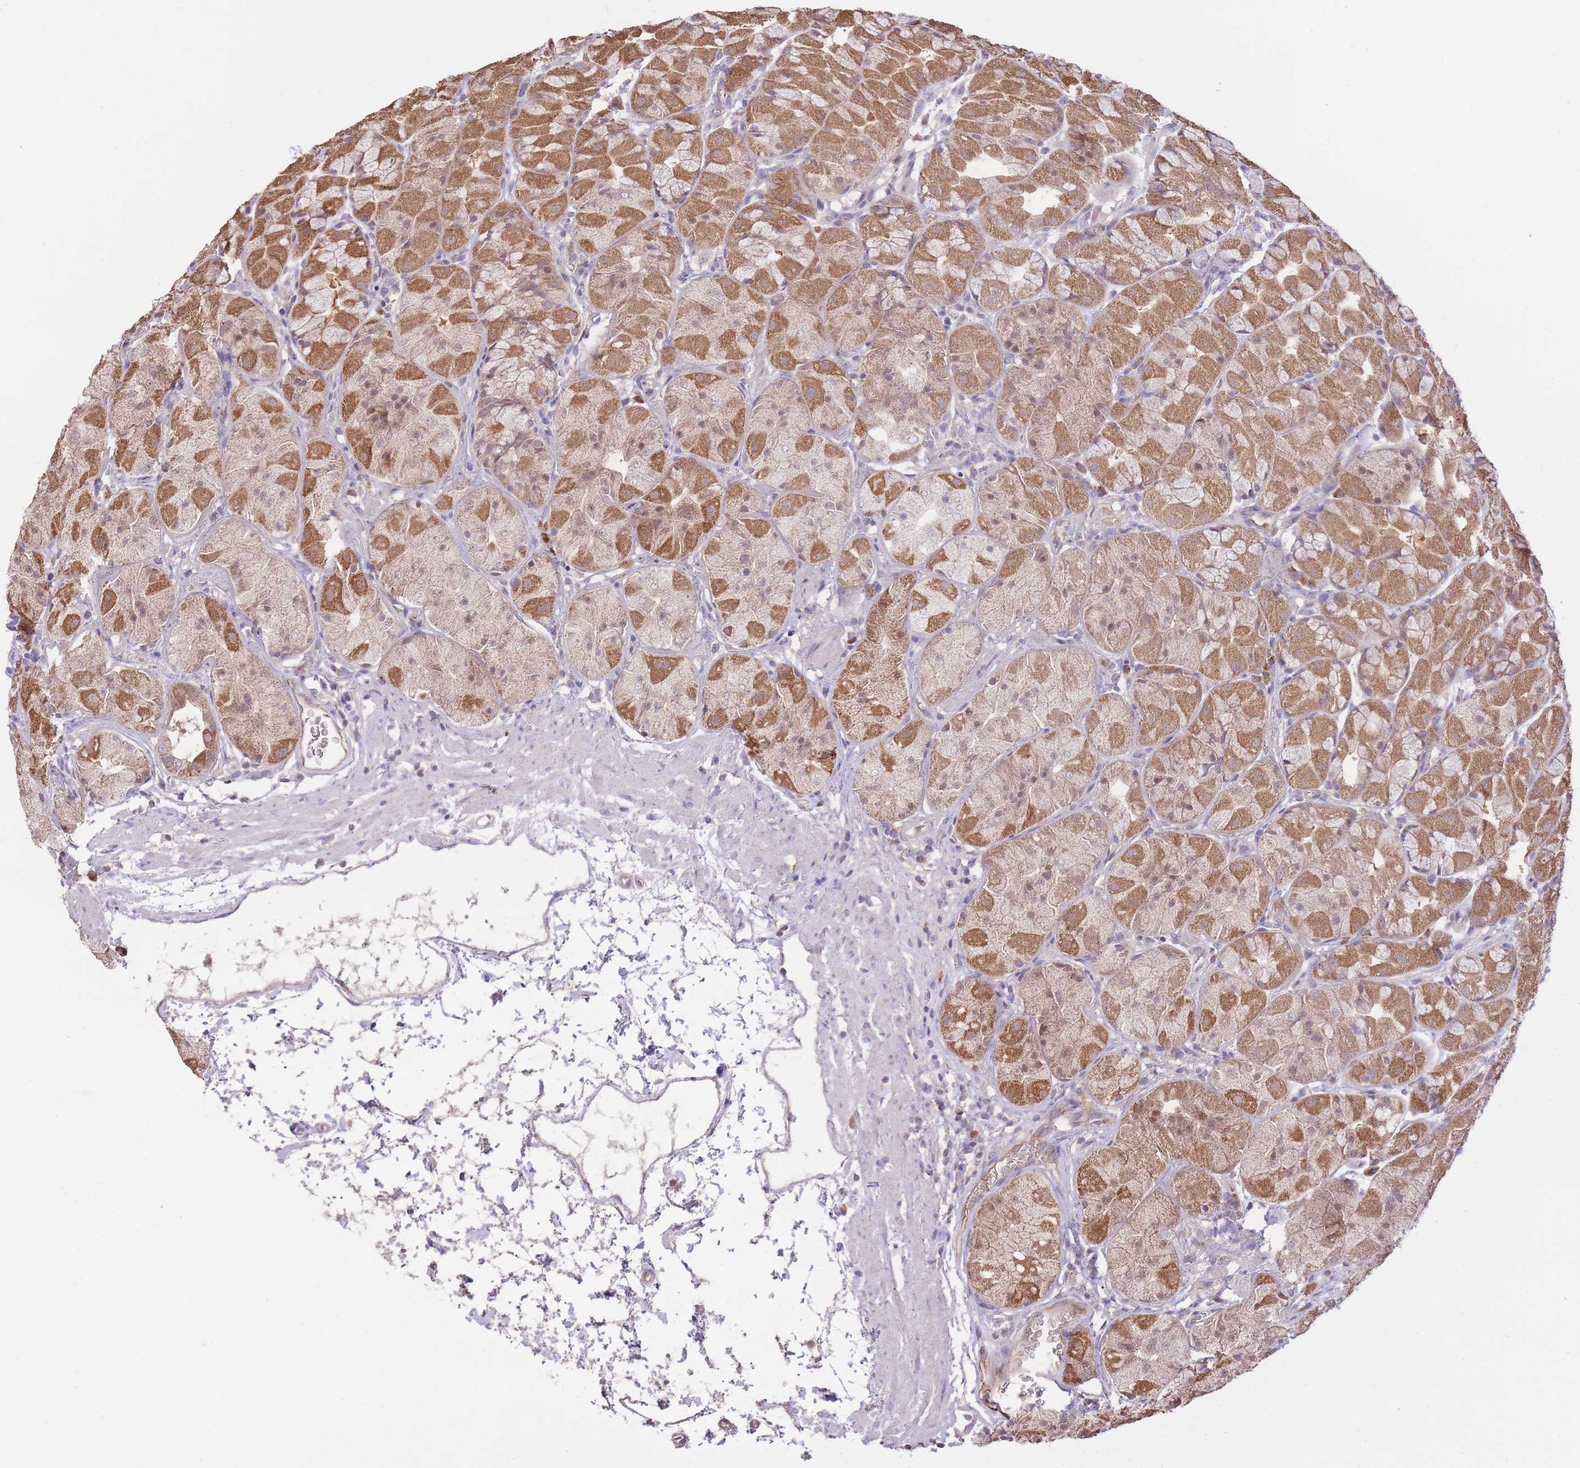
{"staining": {"intensity": "moderate", "quantity": ">75%", "location": "cytoplasmic/membranous"}, "tissue": "stomach", "cell_type": "Glandular cells", "image_type": "normal", "snomed": [{"axis": "morphology", "description": "Normal tissue, NOS"}, {"axis": "topography", "description": "Stomach"}], "caption": "A micrograph showing moderate cytoplasmic/membranous positivity in about >75% of glandular cells in benign stomach, as visualized by brown immunohistochemical staining.", "gene": "PREP", "patient": {"sex": "male", "age": 57}}